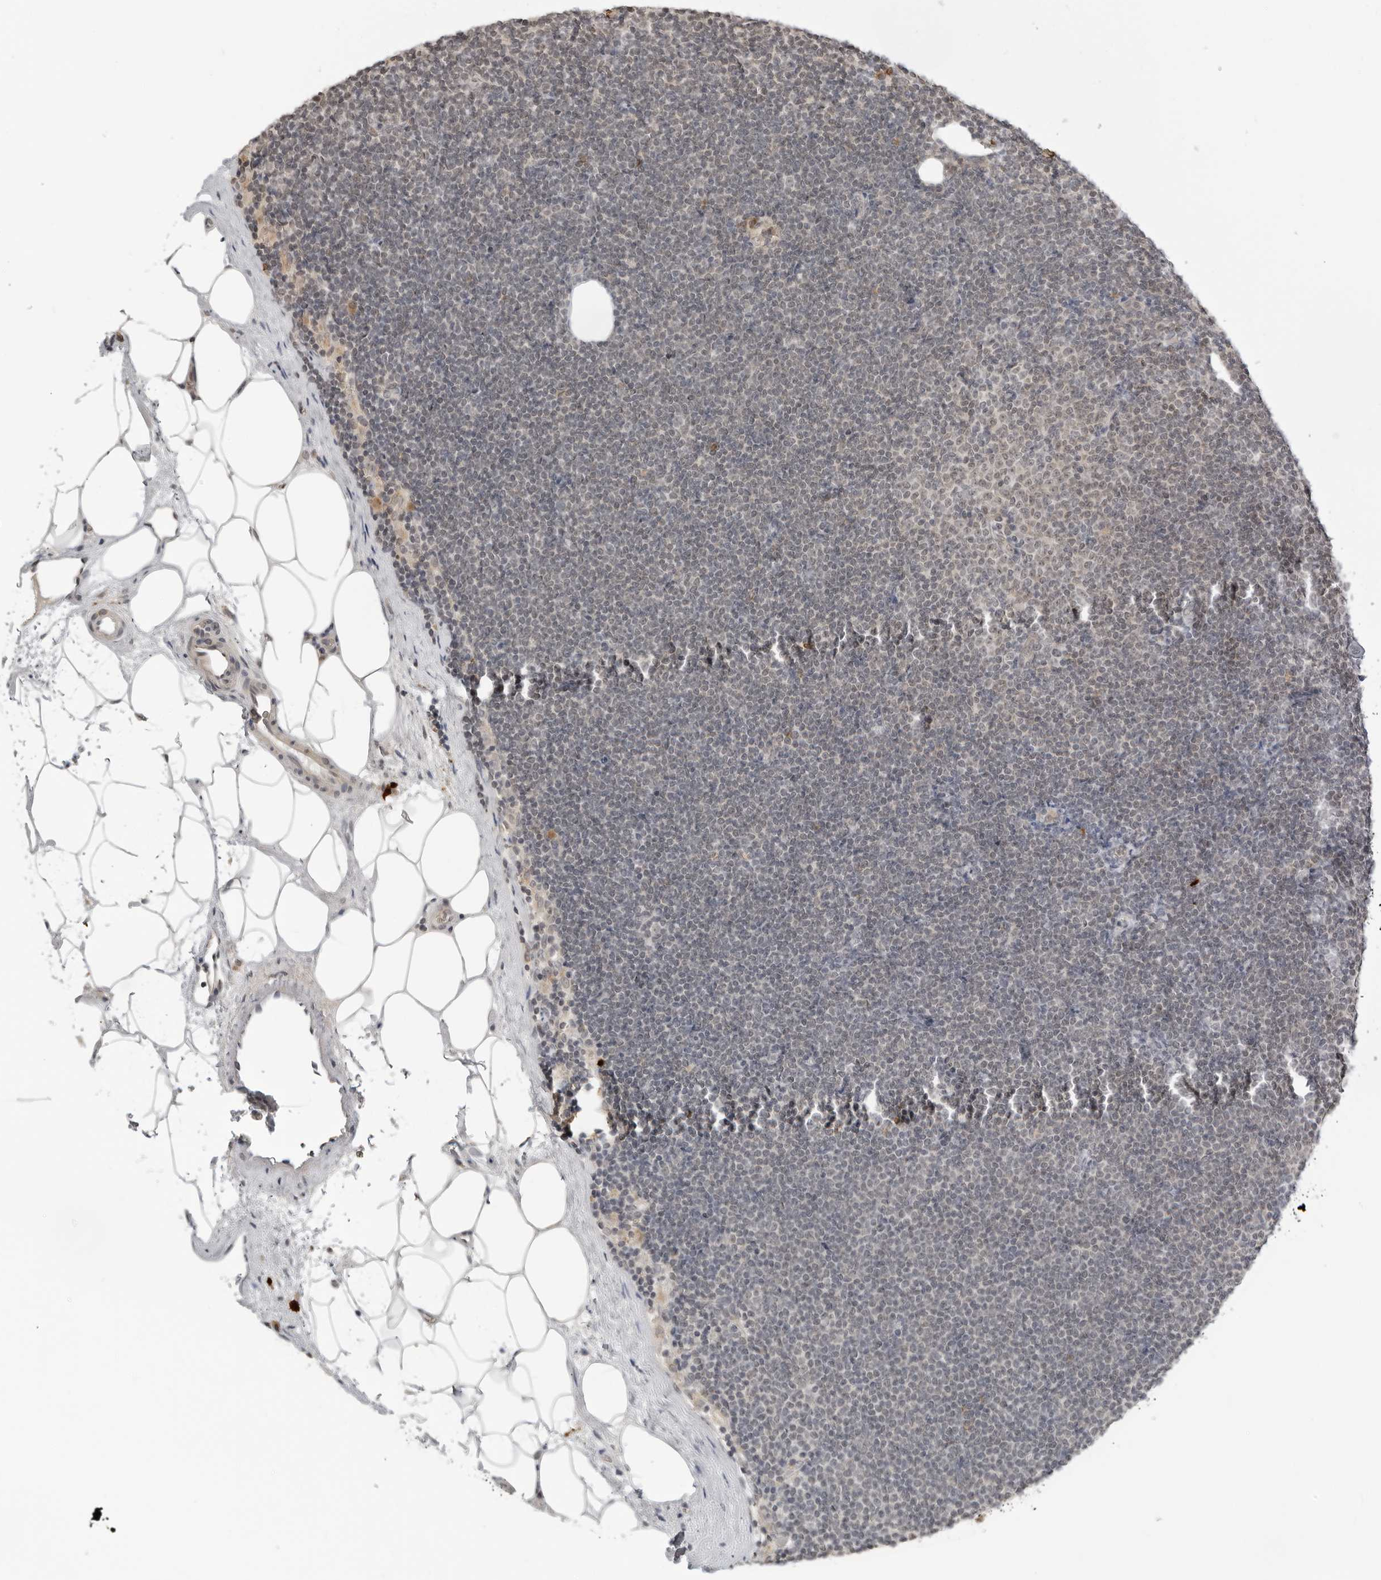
{"staining": {"intensity": "negative", "quantity": "none", "location": "none"}, "tissue": "lymphoma", "cell_type": "Tumor cells", "image_type": "cancer", "snomed": [{"axis": "morphology", "description": "Malignant lymphoma, non-Hodgkin's type, Low grade"}, {"axis": "topography", "description": "Lymph node"}], "caption": "An immunohistochemistry histopathology image of lymphoma is shown. There is no staining in tumor cells of lymphoma. Nuclei are stained in blue.", "gene": "SUGCT", "patient": {"sex": "female", "age": 53}}